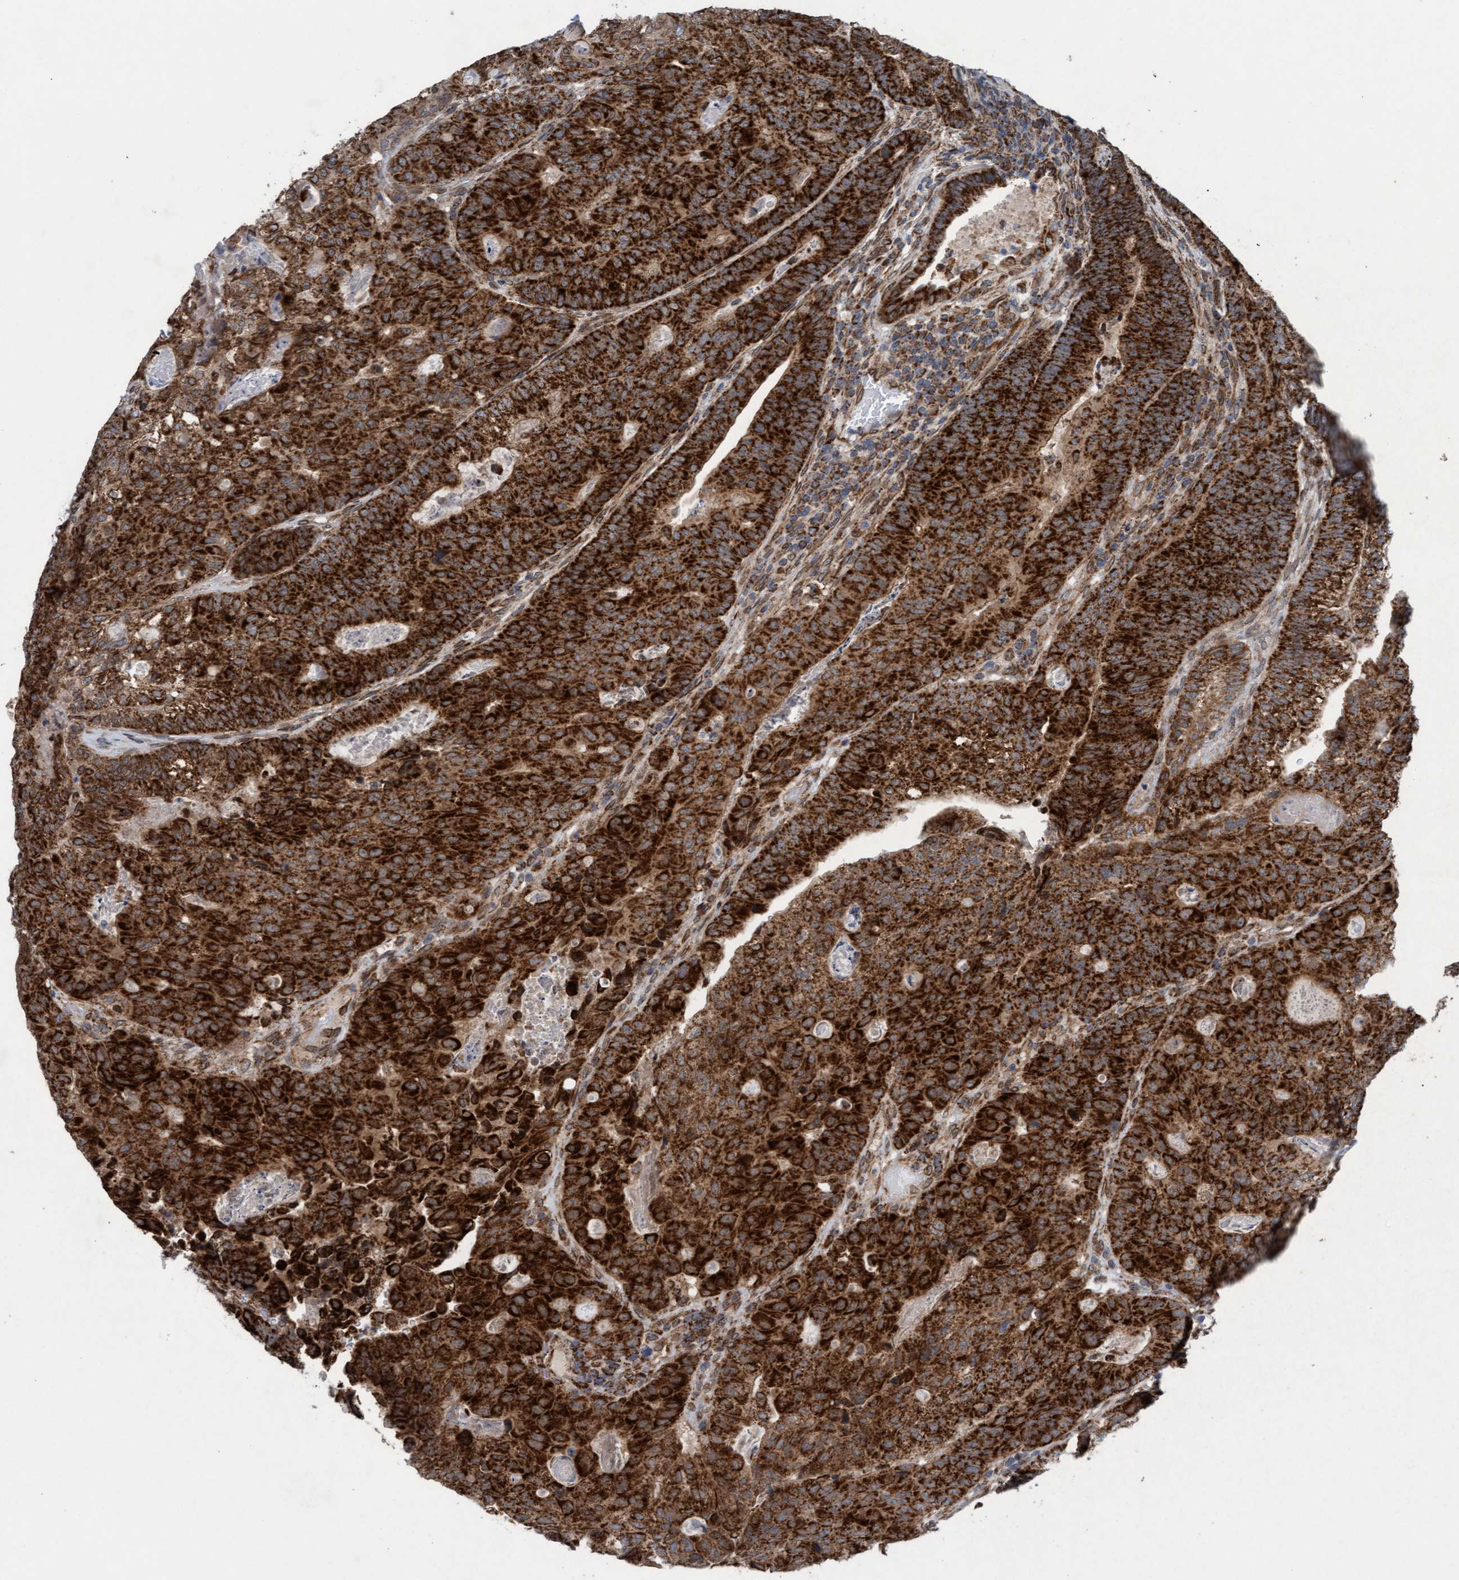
{"staining": {"intensity": "strong", "quantity": ">75%", "location": "cytoplasmic/membranous"}, "tissue": "colorectal cancer", "cell_type": "Tumor cells", "image_type": "cancer", "snomed": [{"axis": "morphology", "description": "Adenocarcinoma, NOS"}, {"axis": "topography", "description": "Colon"}], "caption": "Immunohistochemical staining of colorectal cancer shows strong cytoplasmic/membranous protein staining in approximately >75% of tumor cells.", "gene": "MRPS23", "patient": {"sex": "female", "age": 67}}